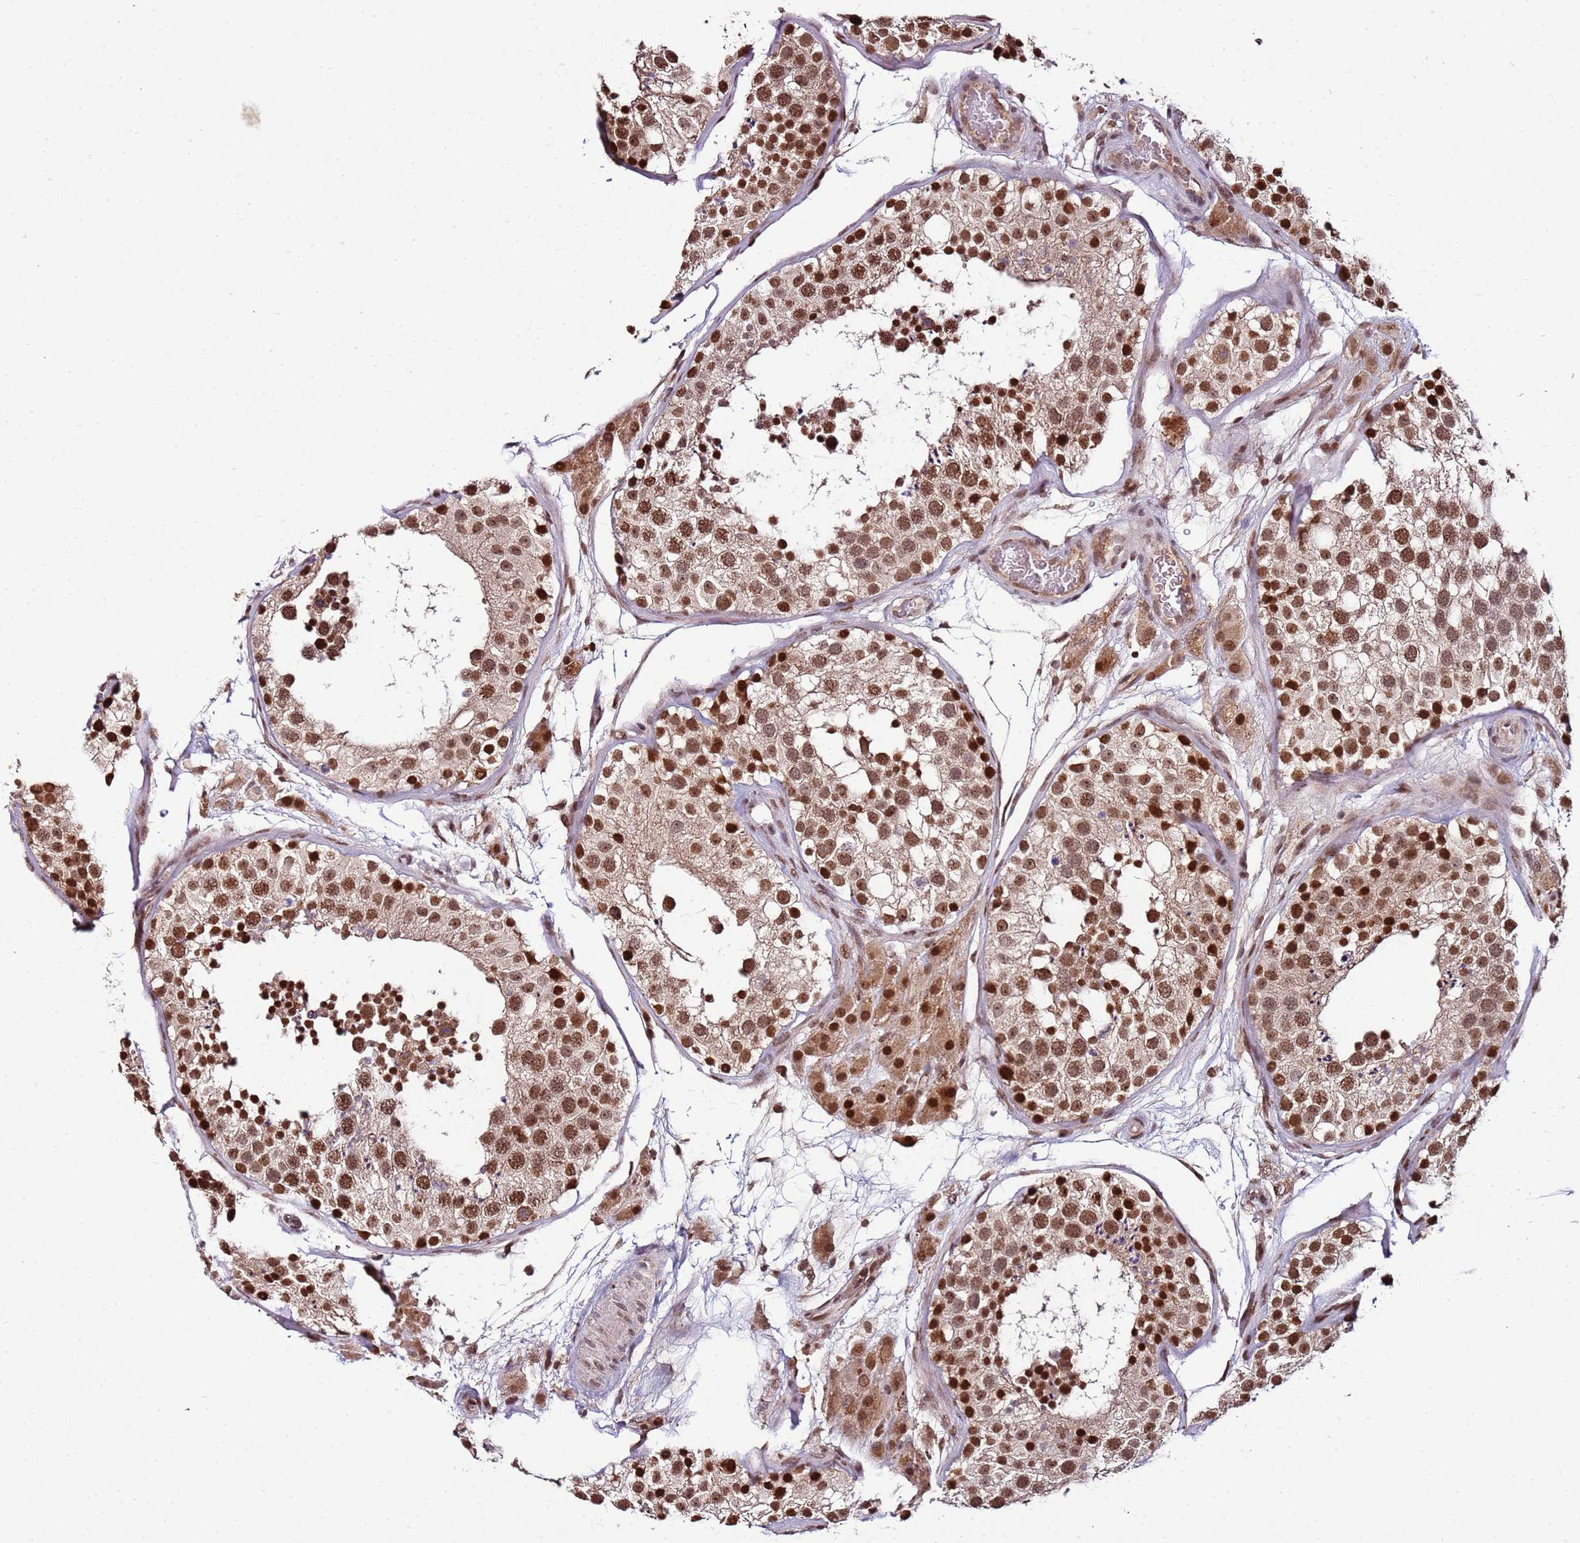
{"staining": {"intensity": "strong", "quantity": ">75%", "location": "nuclear"}, "tissue": "testis", "cell_type": "Cells in seminiferous ducts", "image_type": "normal", "snomed": [{"axis": "morphology", "description": "Normal tissue, NOS"}, {"axis": "topography", "description": "Testis"}], "caption": "Approximately >75% of cells in seminiferous ducts in unremarkable human testis display strong nuclear protein expression as visualized by brown immunohistochemical staining.", "gene": "ZBTB12", "patient": {"sex": "male", "age": 26}}